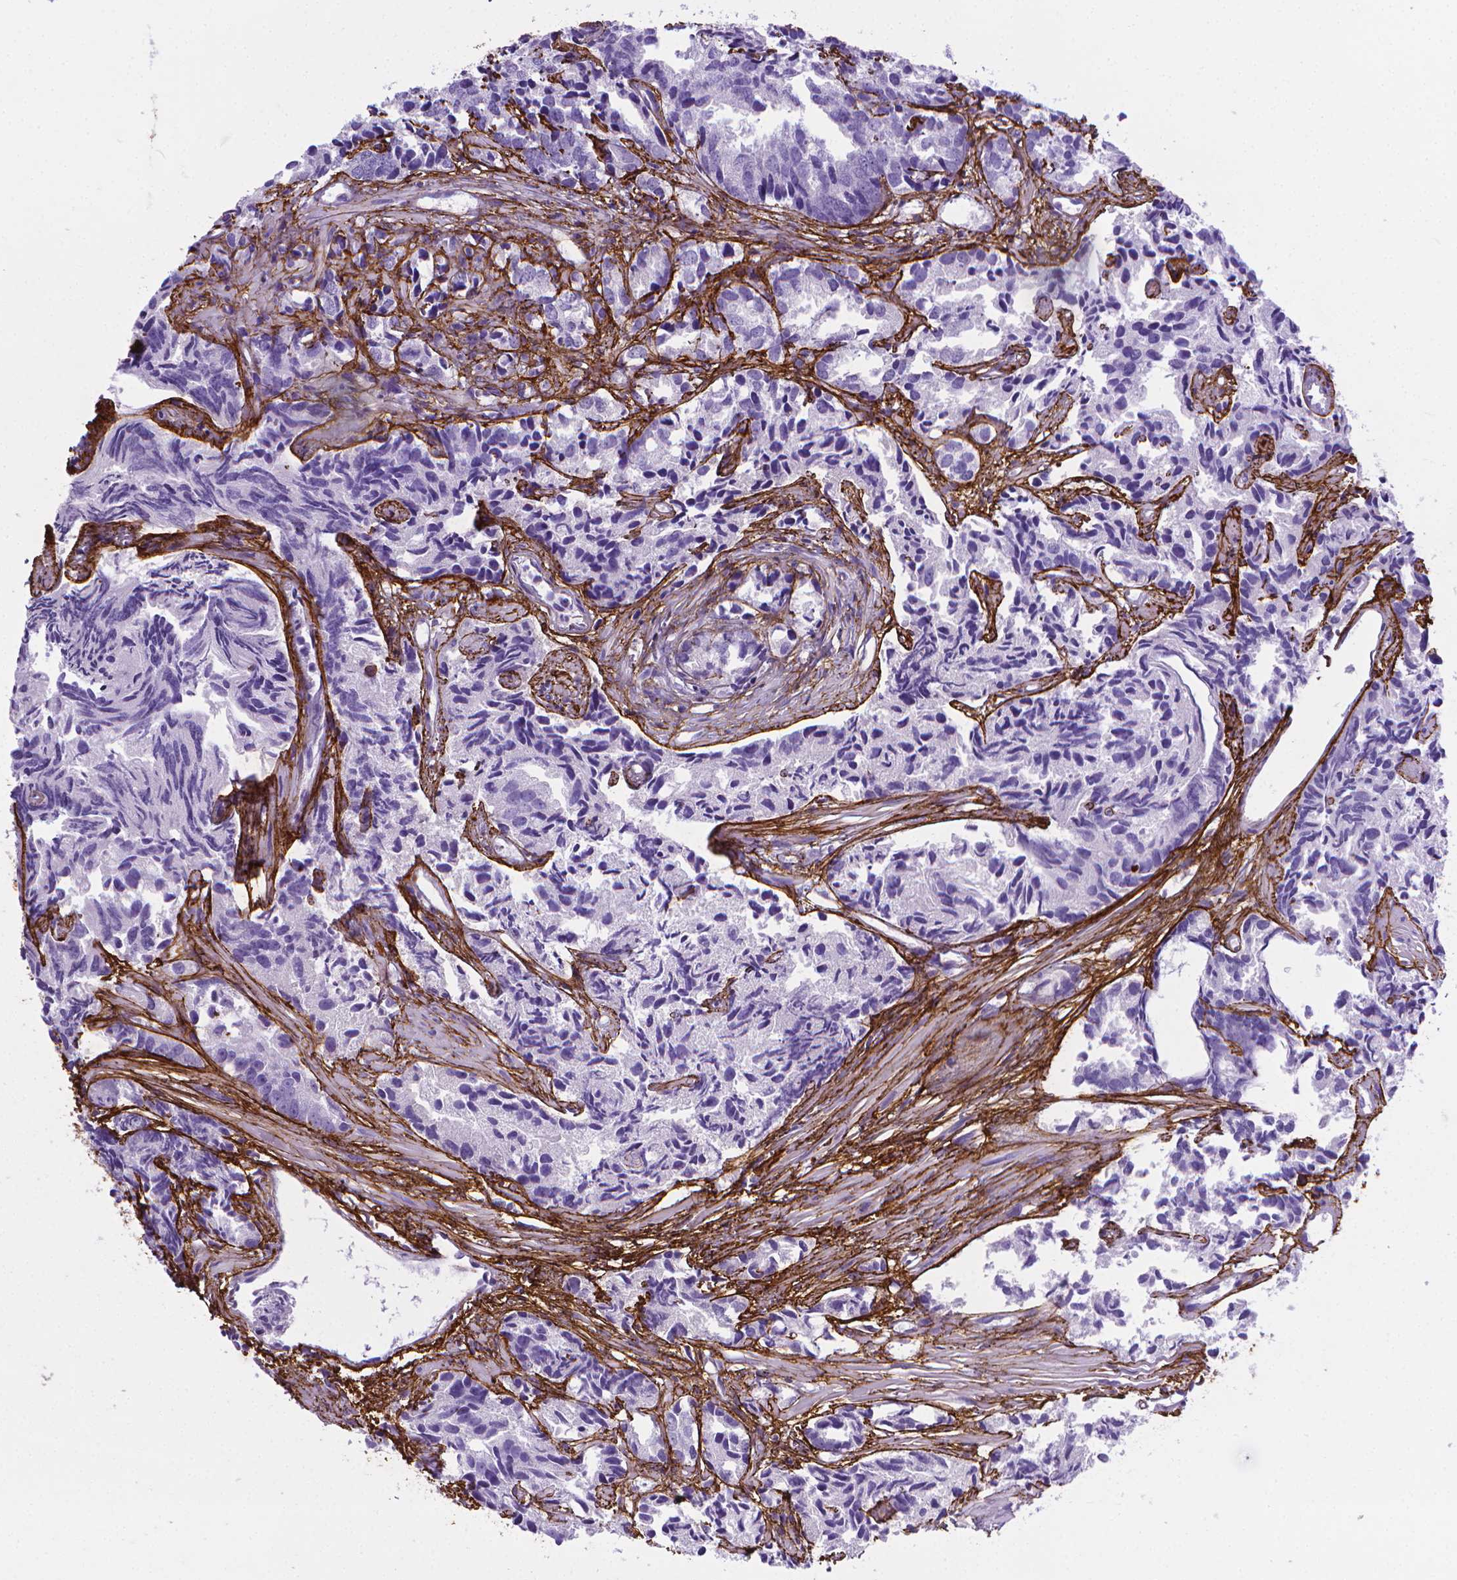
{"staining": {"intensity": "negative", "quantity": "none", "location": "none"}, "tissue": "prostate cancer", "cell_type": "Tumor cells", "image_type": "cancer", "snomed": [{"axis": "morphology", "description": "Adenocarcinoma, High grade"}, {"axis": "topography", "description": "Prostate"}], "caption": "Tumor cells are negative for protein expression in human high-grade adenocarcinoma (prostate). The staining is performed using DAB (3,3'-diaminobenzidine) brown chromogen with nuclei counter-stained in using hematoxylin.", "gene": "MFAP2", "patient": {"sex": "male", "age": 79}}